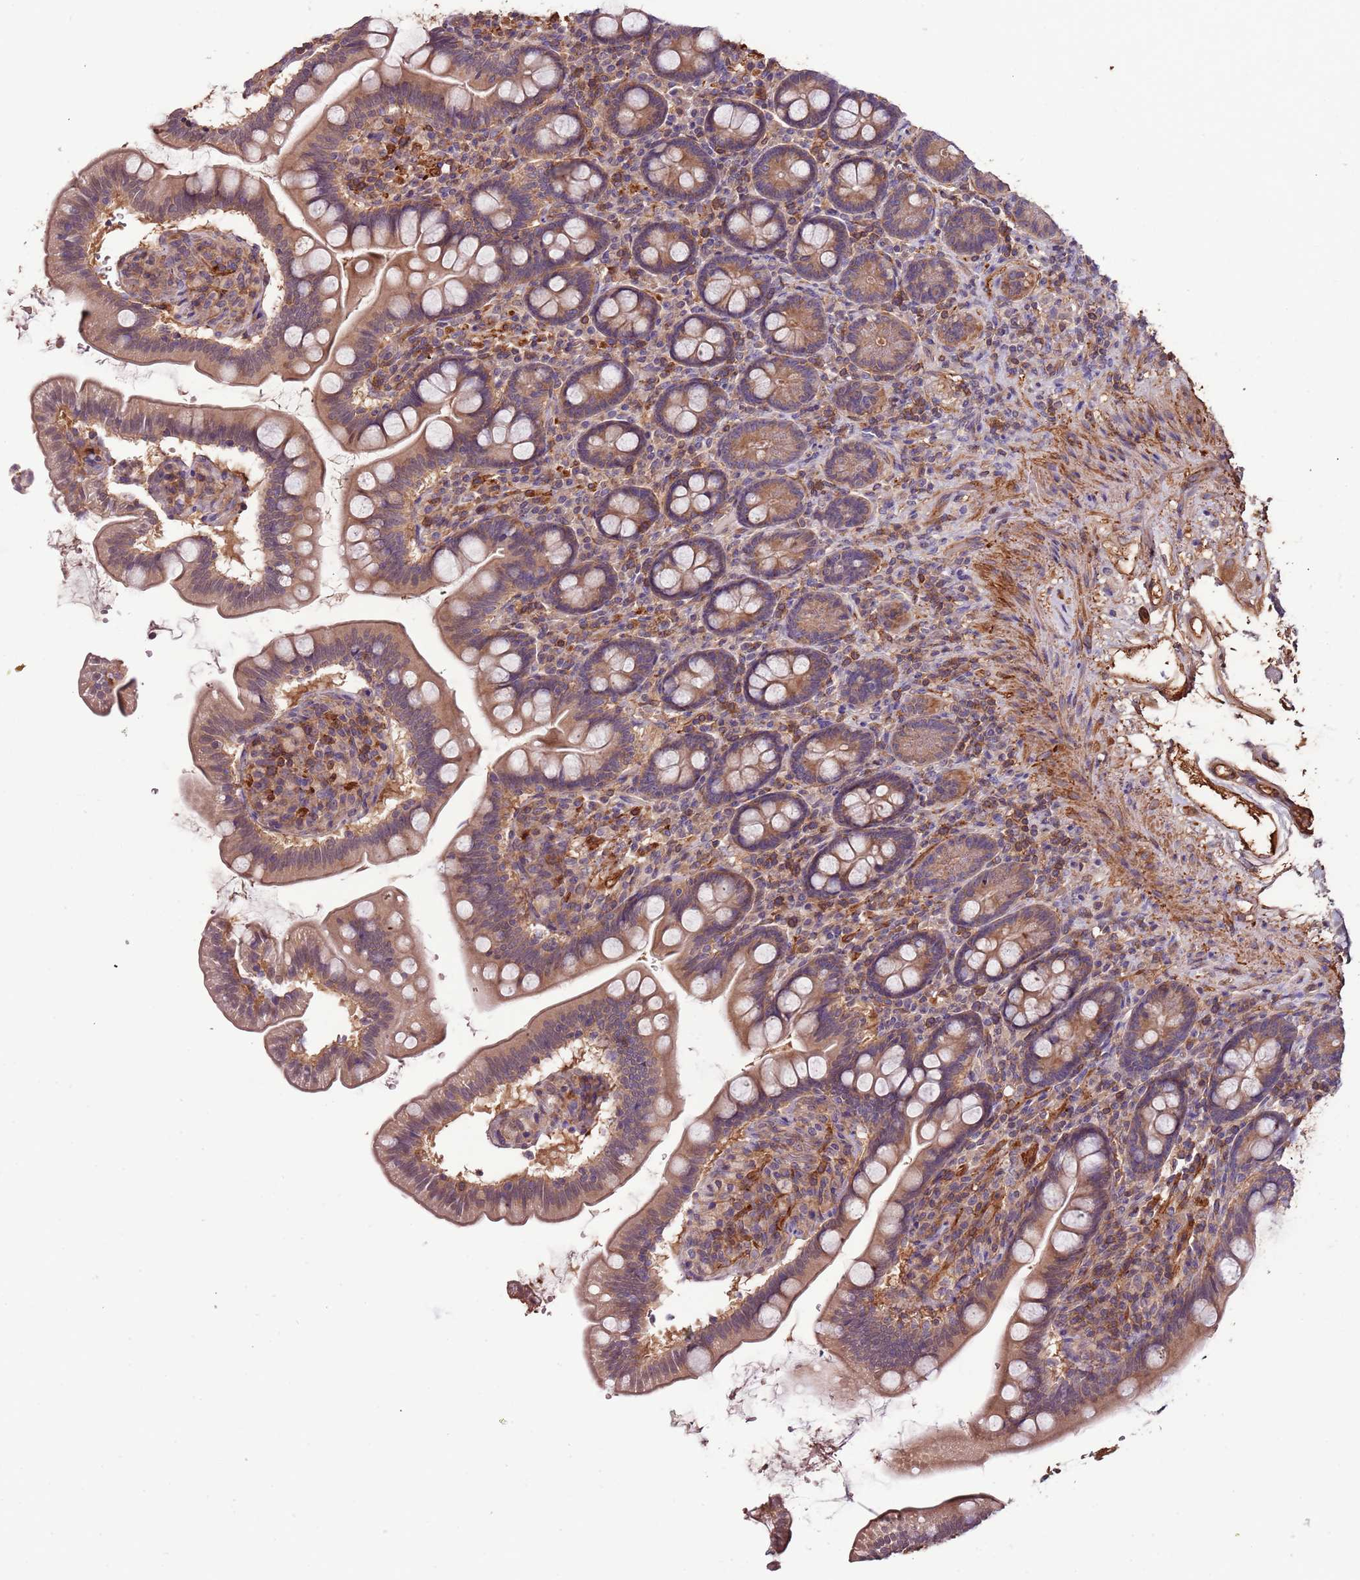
{"staining": {"intensity": "moderate", "quantity": ">75%", "location": "cytoplasmic/membranous"}, "tissue": "small intestine", "cell_type": "Glandular cells", "image_type": "normal", "snomed": [{"axis": "morphology", "description": "Normal tissue, NOS"}, {"axis": "topography", "description": "Small intestine"}], "caption": "This histopathology image reveals IHC staining of unremarkable small intestine, with medium moderate cytoplasmic/membranous staining in about >75% of glandular cells.", "gene": "DENR", "patient": {"sex": "female", "age": 64}}